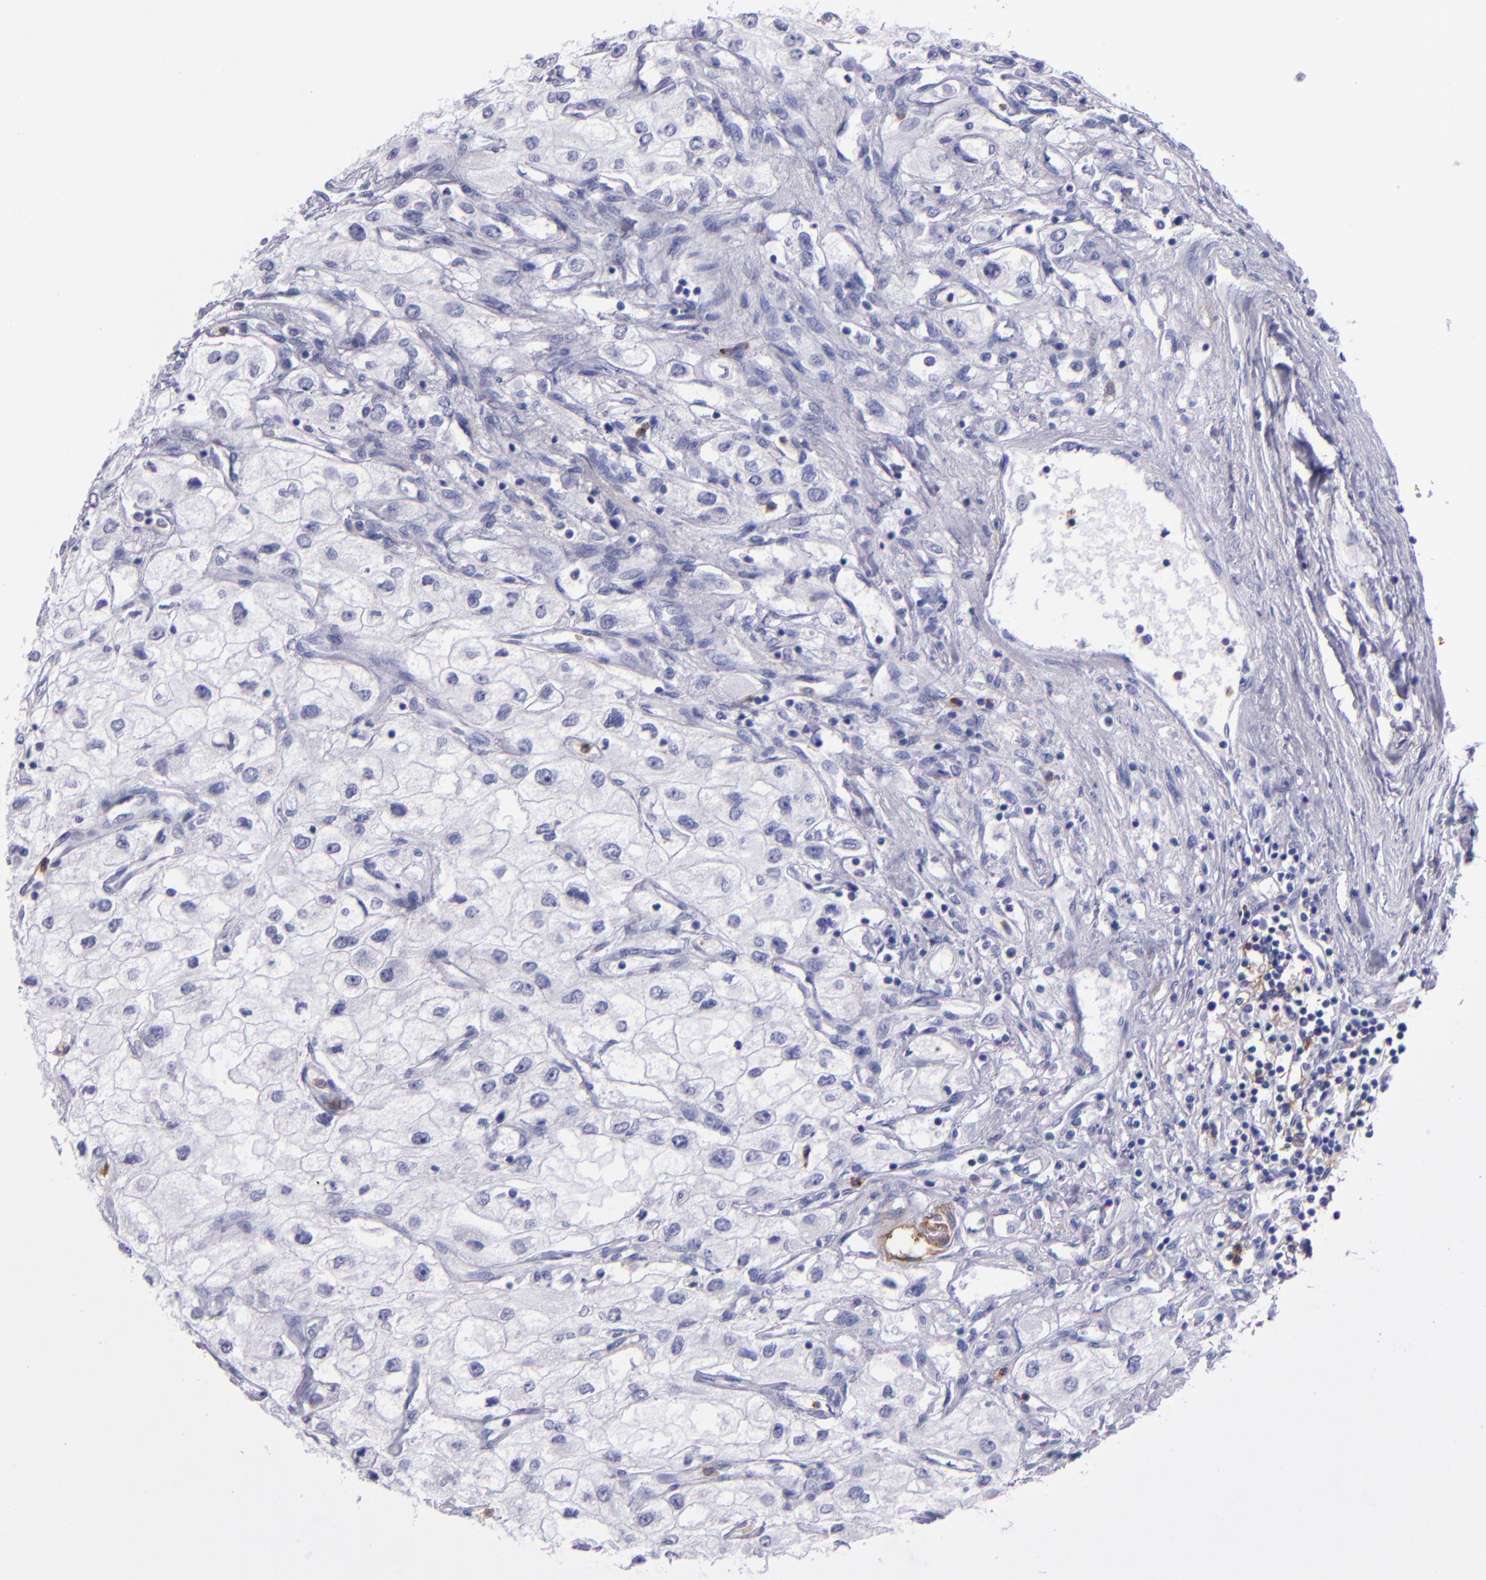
{"staining": {"intensity": "negative", "quantity": "none", "location": "none"}, "tissue": "renal cancer", "cell_type": "Tumor cells", "image_type": "cancer", "snomed": [{"axis": "morphology", "description": "Adenocarcinoma, NOS"}, {"axis": "topography", "description": "Kidney"}], "caption": "The histopathology image reveals no staining of tumor cells in adenocarcinoma (renal). (Immunohistochemistry, brightfield microscopy, high magnification).", "gene": "CR1", "patient": {"sex": "male", "age": 57}}